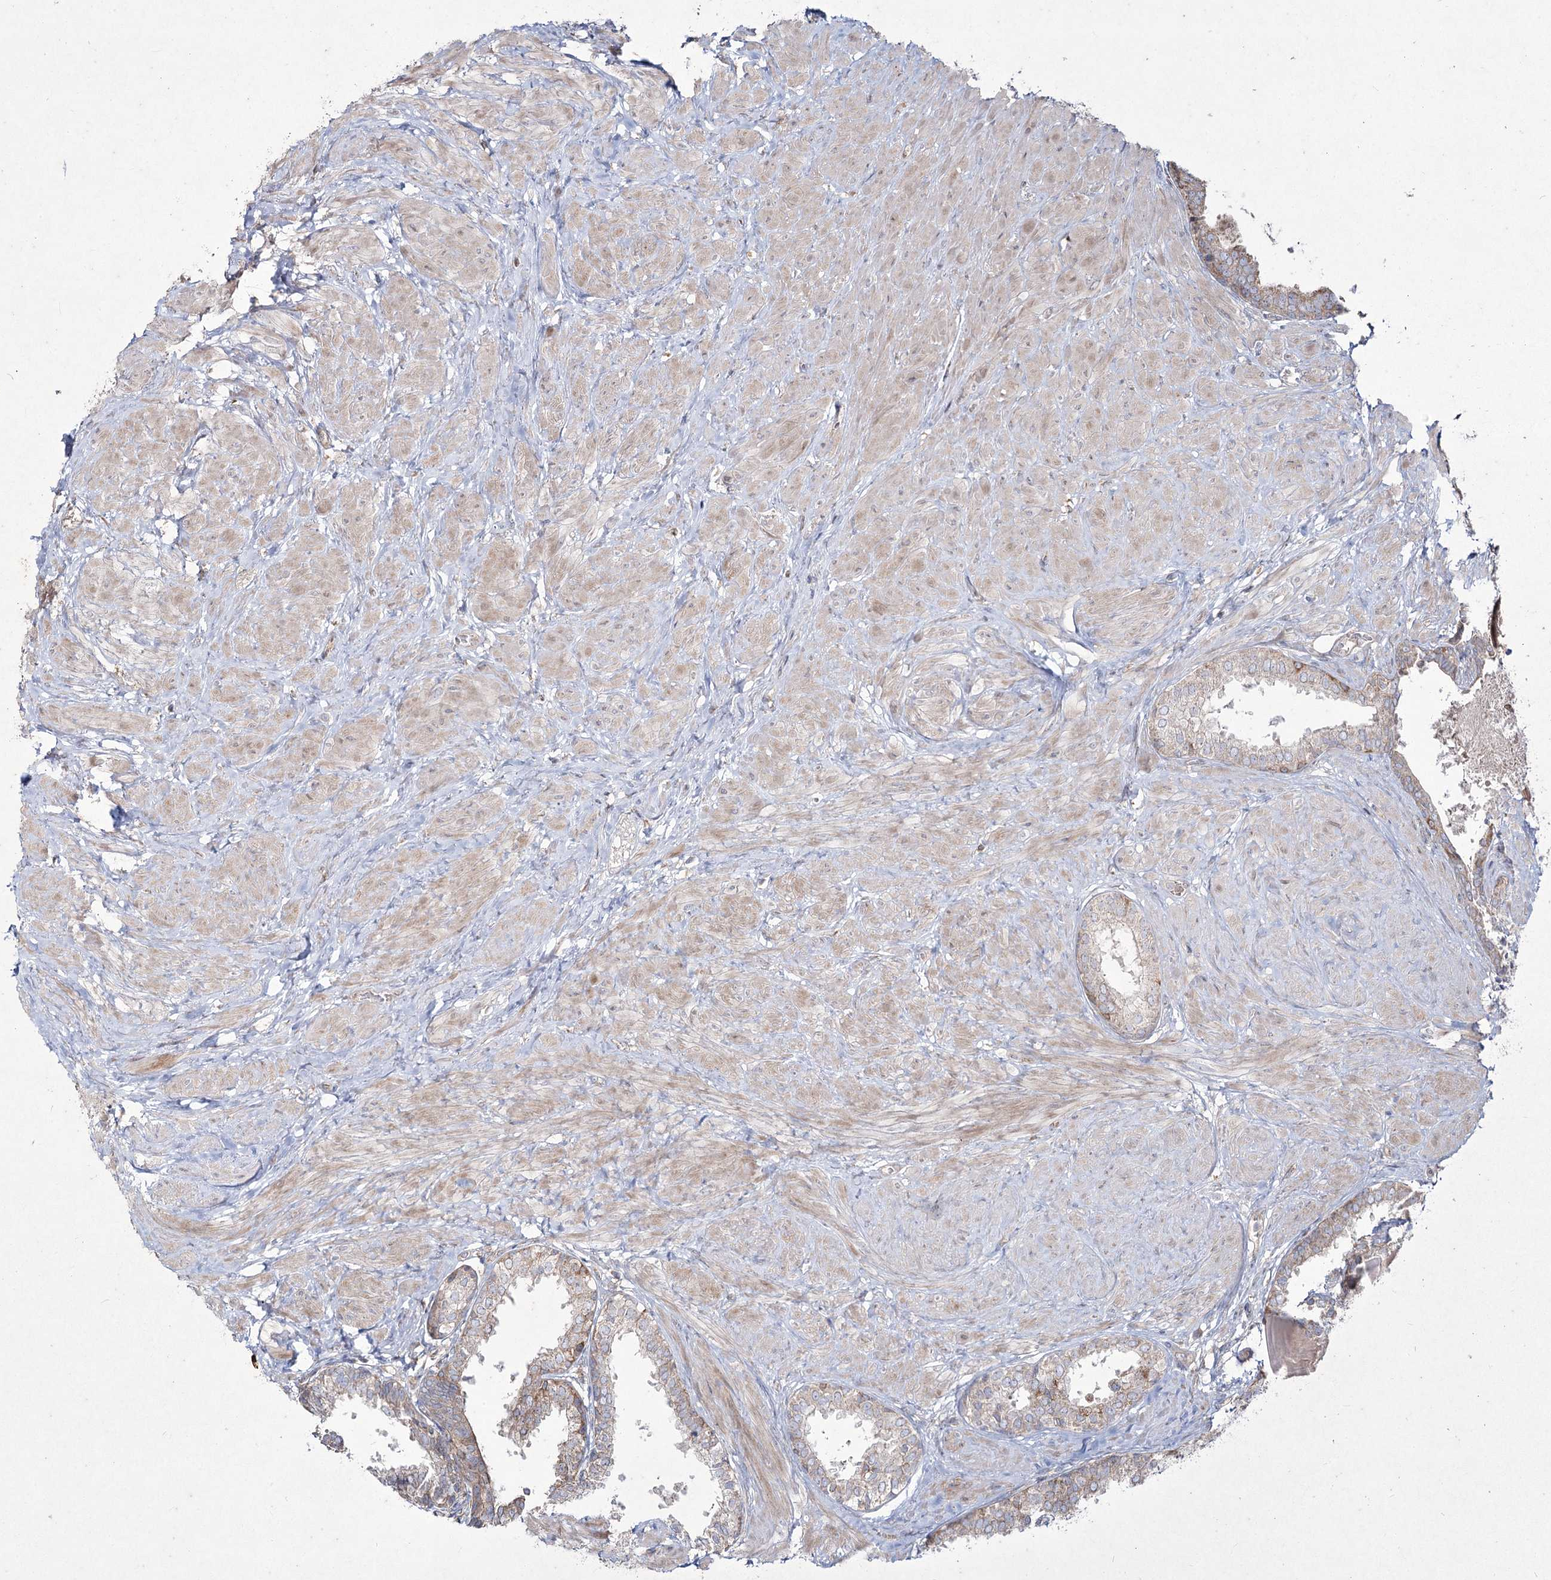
{"staining": {"intensity": "weak", "quantity": ">75%", "location": "cytoplasmic/membranous"}, "tissue": "prostate", "cell_type": "Glandular cells", "image_type": "normal", "snomed": [{"axis": "morphology", "description": "Normal tissue, NOS"}, {"axis": "topography", "description": "Prostate"}], "caption": "IHC staining of unremarkable prostate, which displays low levels of weak cytoplasmic/membranous staining in approximately >75% of glandular cells indicating weak cytoplasmic/membranous protein positivity. The staining was performed using DAB (3,3'-diaminobenzidine) (brown) for protein detection and nuclei were counterstained in hematoxylin (blue).", "gene": "SH3TC1", "patient": {"sex": "male", "age": 48}}